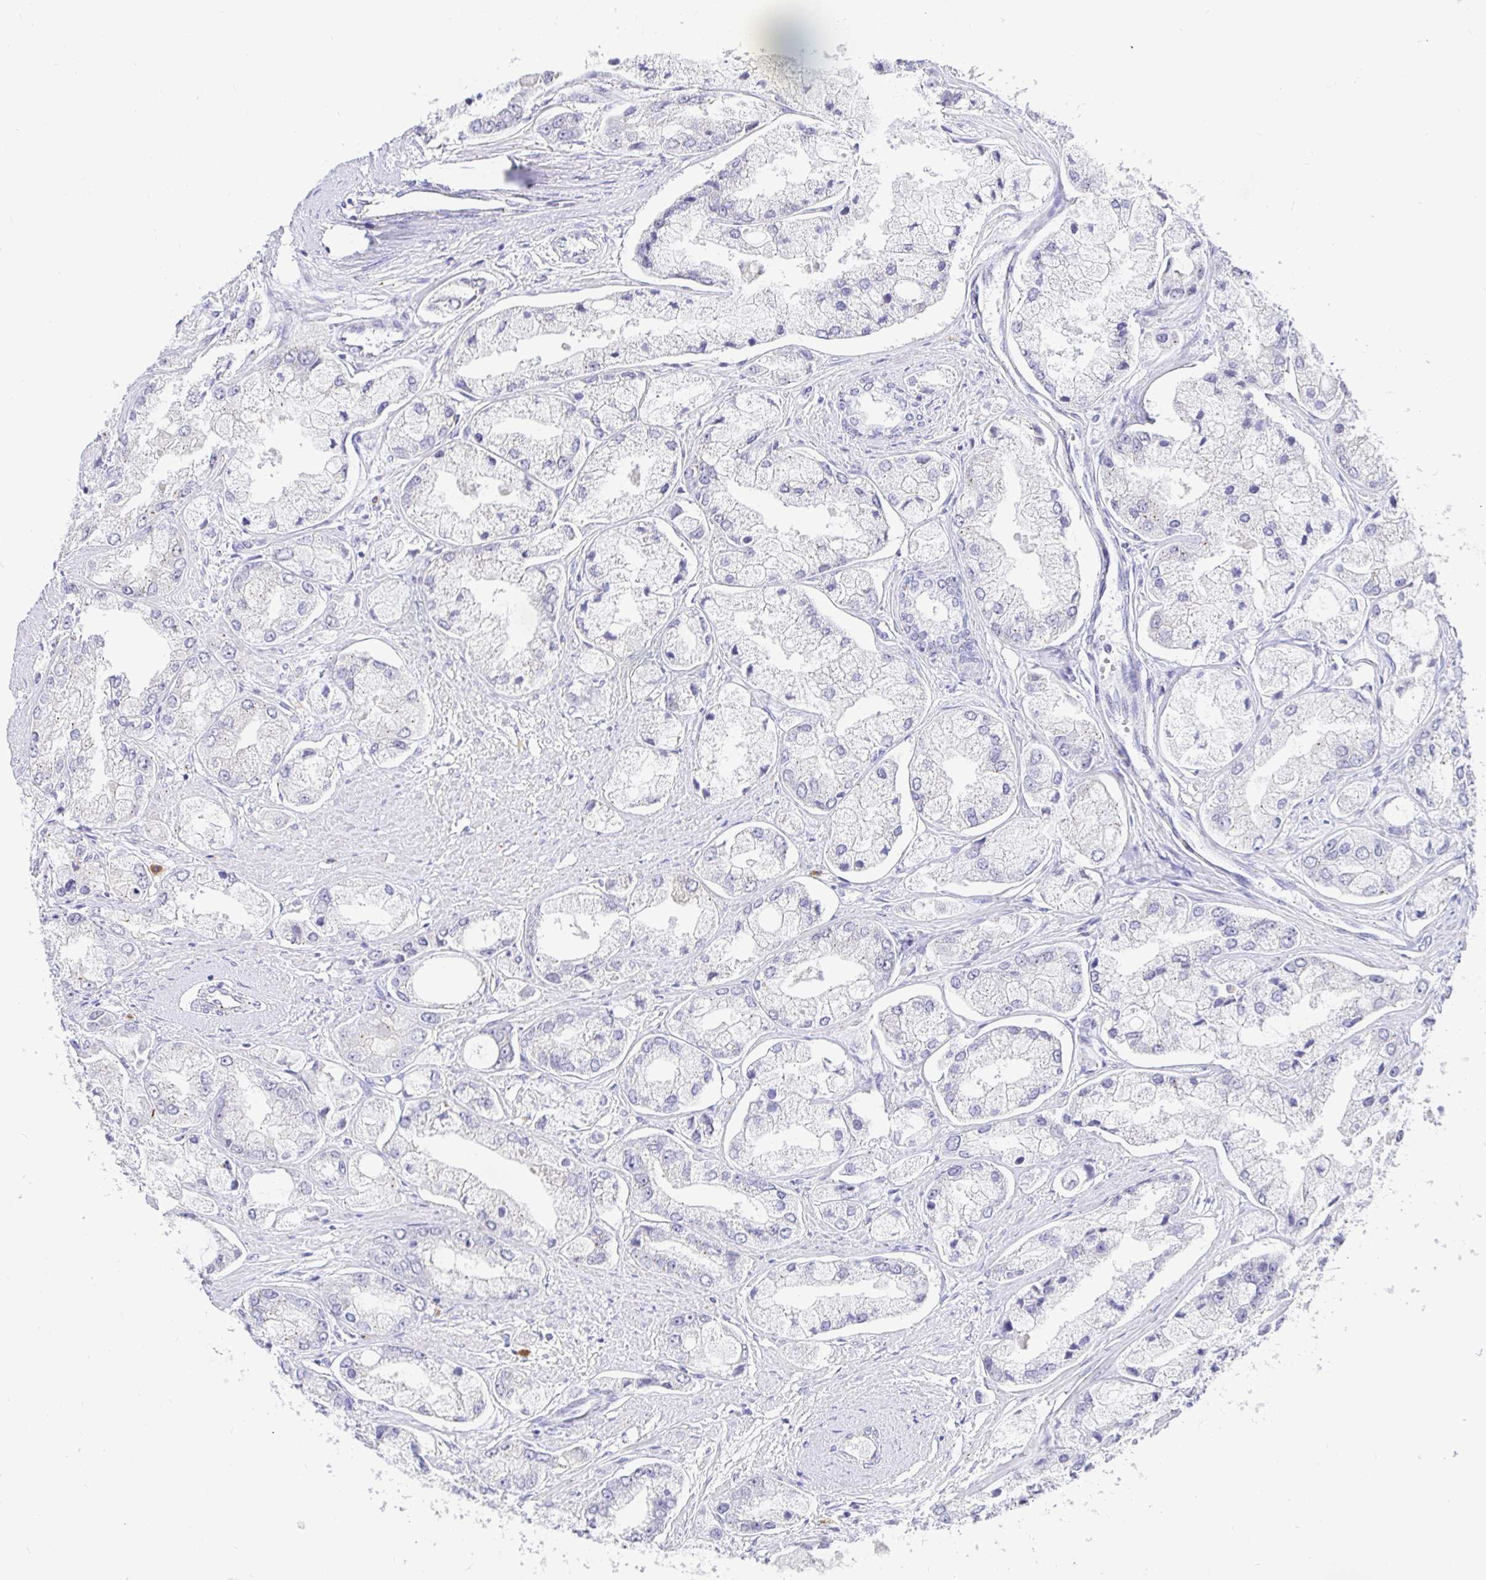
{"staining": {"intensity": "negative", "quantity": "none", "location": "none"}, "tissue": "prostate cancer", "cell_type": "Tumor cells", "image_type": "cancer", "snomed": [{"axis": "morphology", "description": "Adenocarcinoma, Low grade"}, {"axis": "topography", "description": "Prostate"}], "caption": "DAB immunohistochemical staining of human prostate cancer shows no significant positivity in tumor cells.", "gene": "EZHIP", "patient": {"sex": "male", "age": 69}}